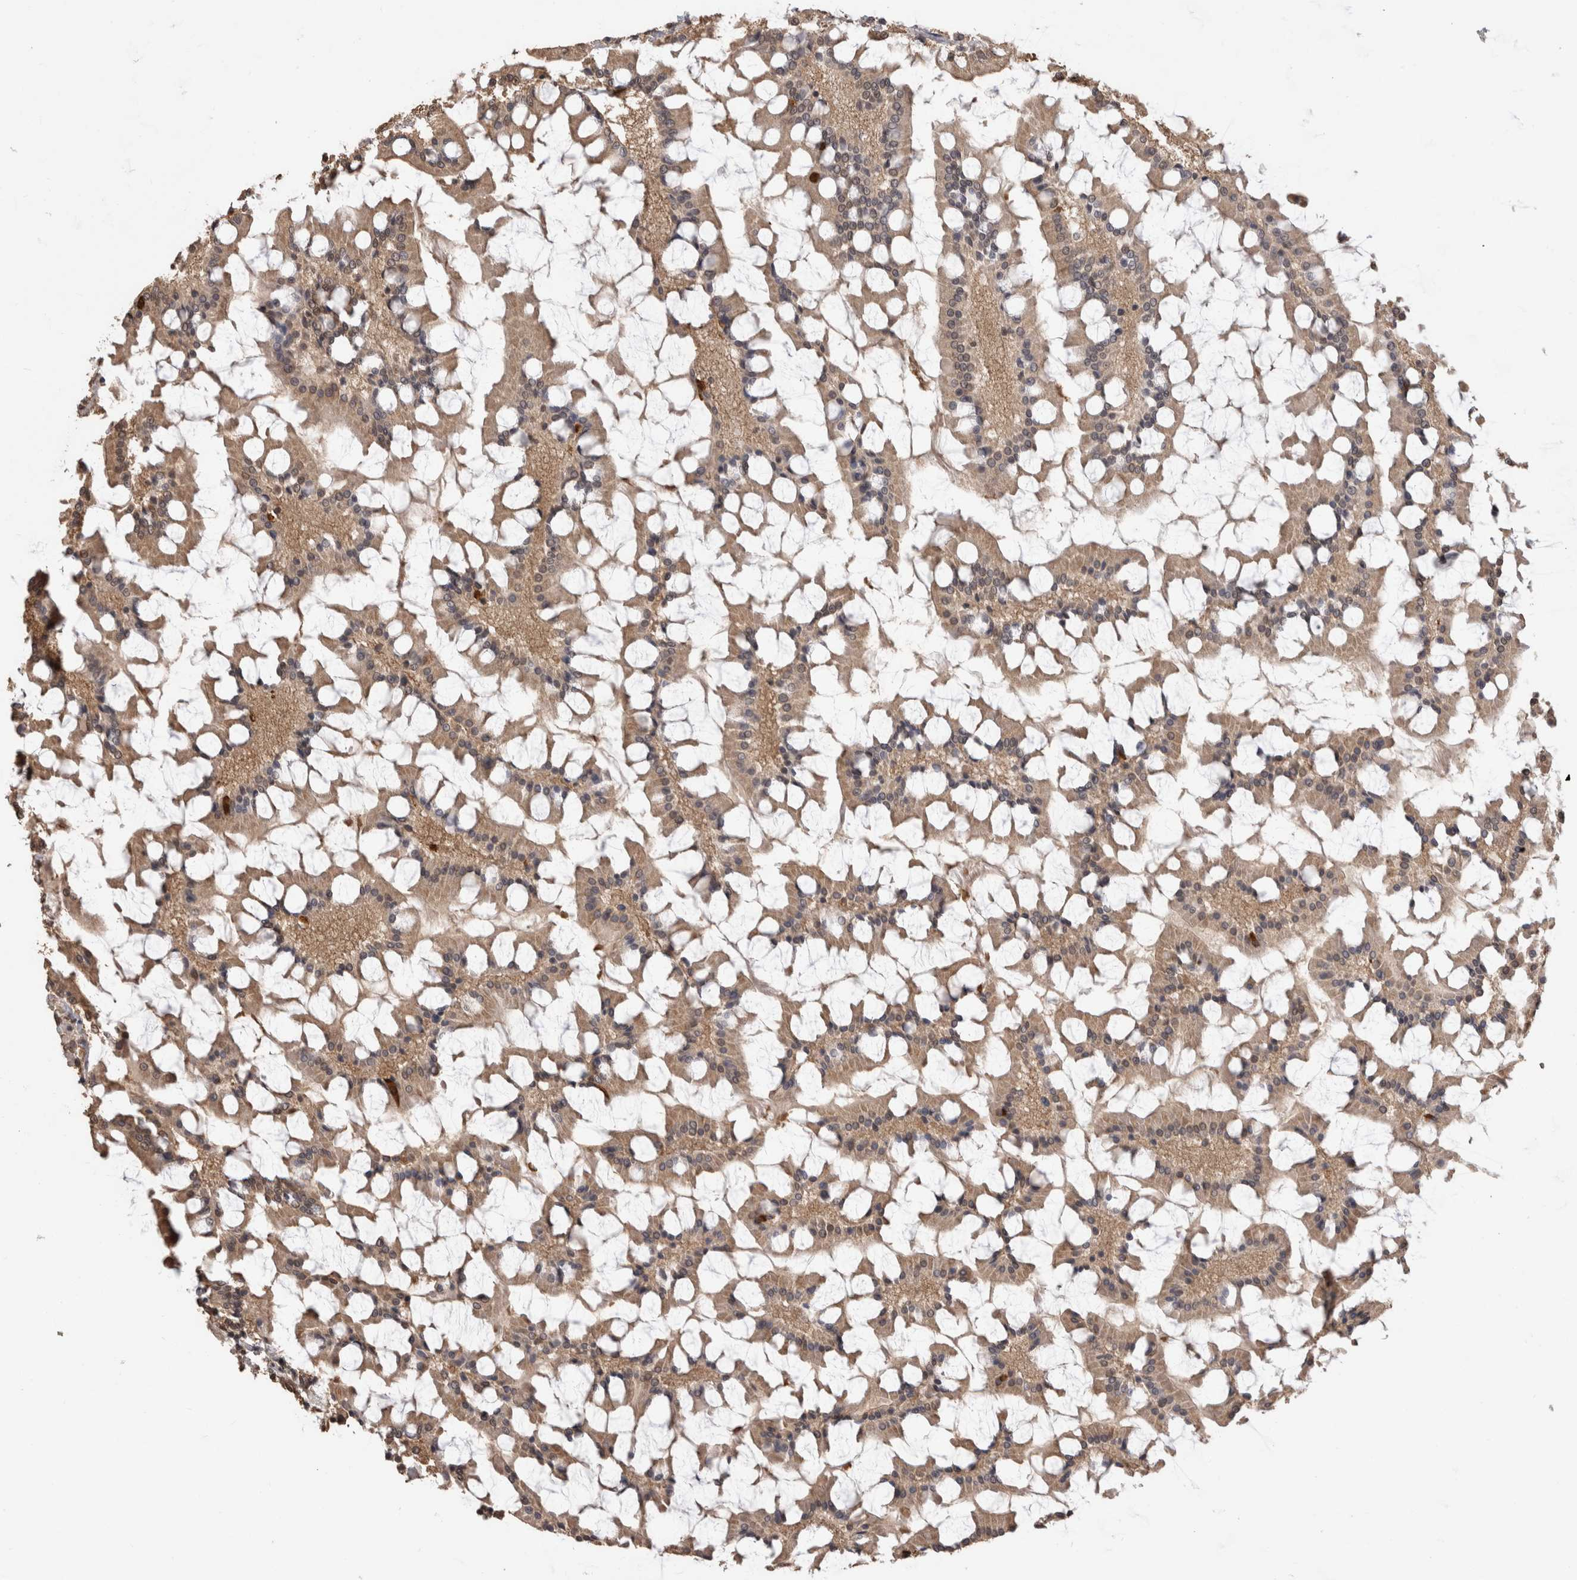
{"staining": {"intensity": "weak", "quantity": ">75%", "location": "cytoplasmic/membranous"}, "tissue": "small intestine", "cell_type": "Glandular cells", "image_type": "normal", "snomed": [{"axis": "morphology", "description": "Normal tissue, NOS"}, {"axis": "topography", "description": "Small intestine"}], "caption": "Unremarkable small intestine exhibits weak cytoplasmic/membranous staining in about >75% of glandular cells, visualized by immunohistochemistry.", "gene": "PAK4", "patient": {"sex": "male", "age": 41}}